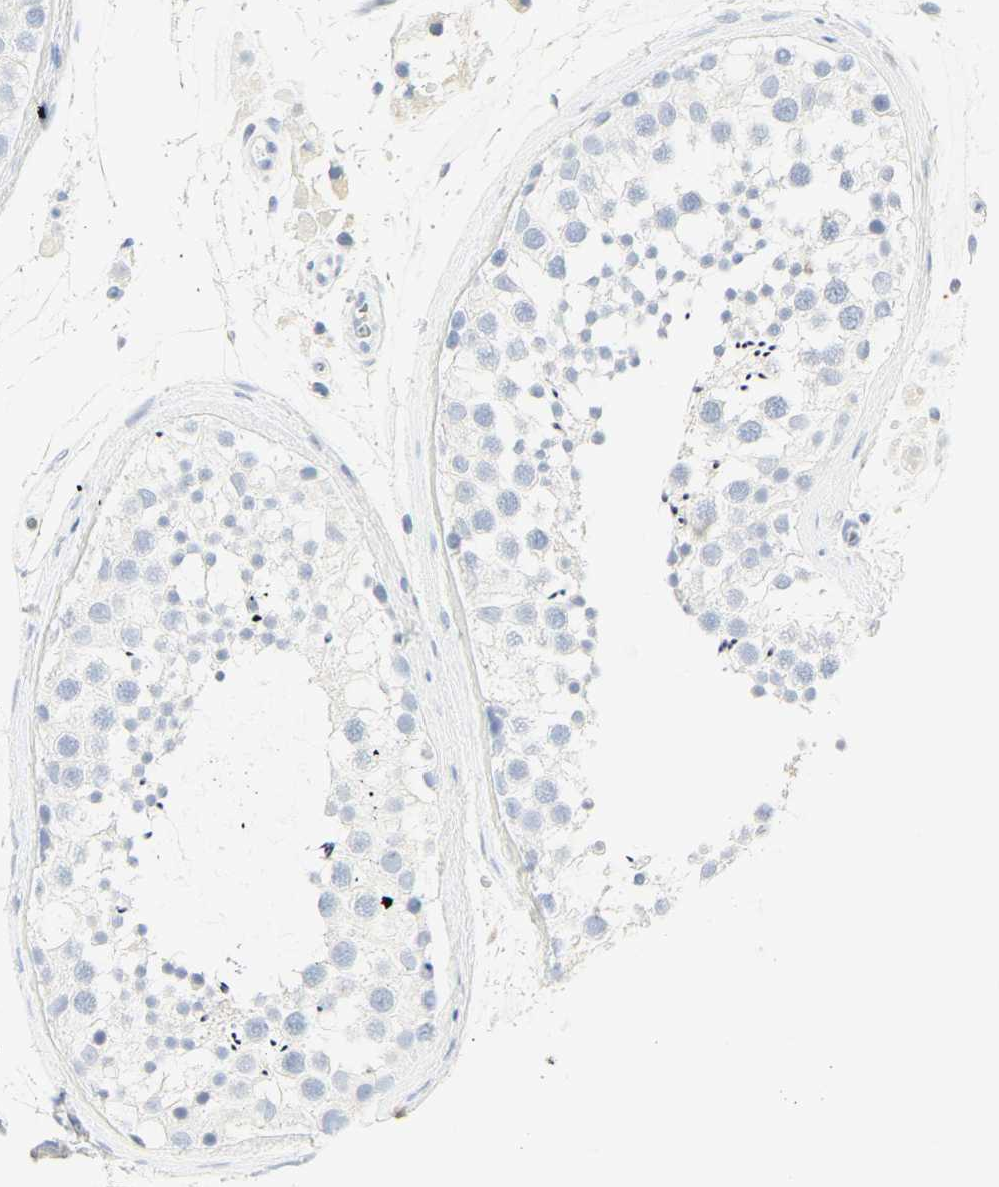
{"staining": {"intensity": "negative", "quantity": "none", "location": "none"}, "tissue": "testis", "cell_type": "Cells in seminiferous ducts", "image_type": "normal", "snomed": [{"axis": "morphology", "description": "Normal tissue, NOS"}, {"axis": "topography", "description": "Testis"}], "caption": "An IHC image of unremarkable testis is shown. There is no staining in cells in seminiferous ducts of testis. (Brightfield microscopy of DAB immunohistochemistry at high magnification).", "gene": "CEACAM5", "patient": {"sex": "male", "age": 46}}